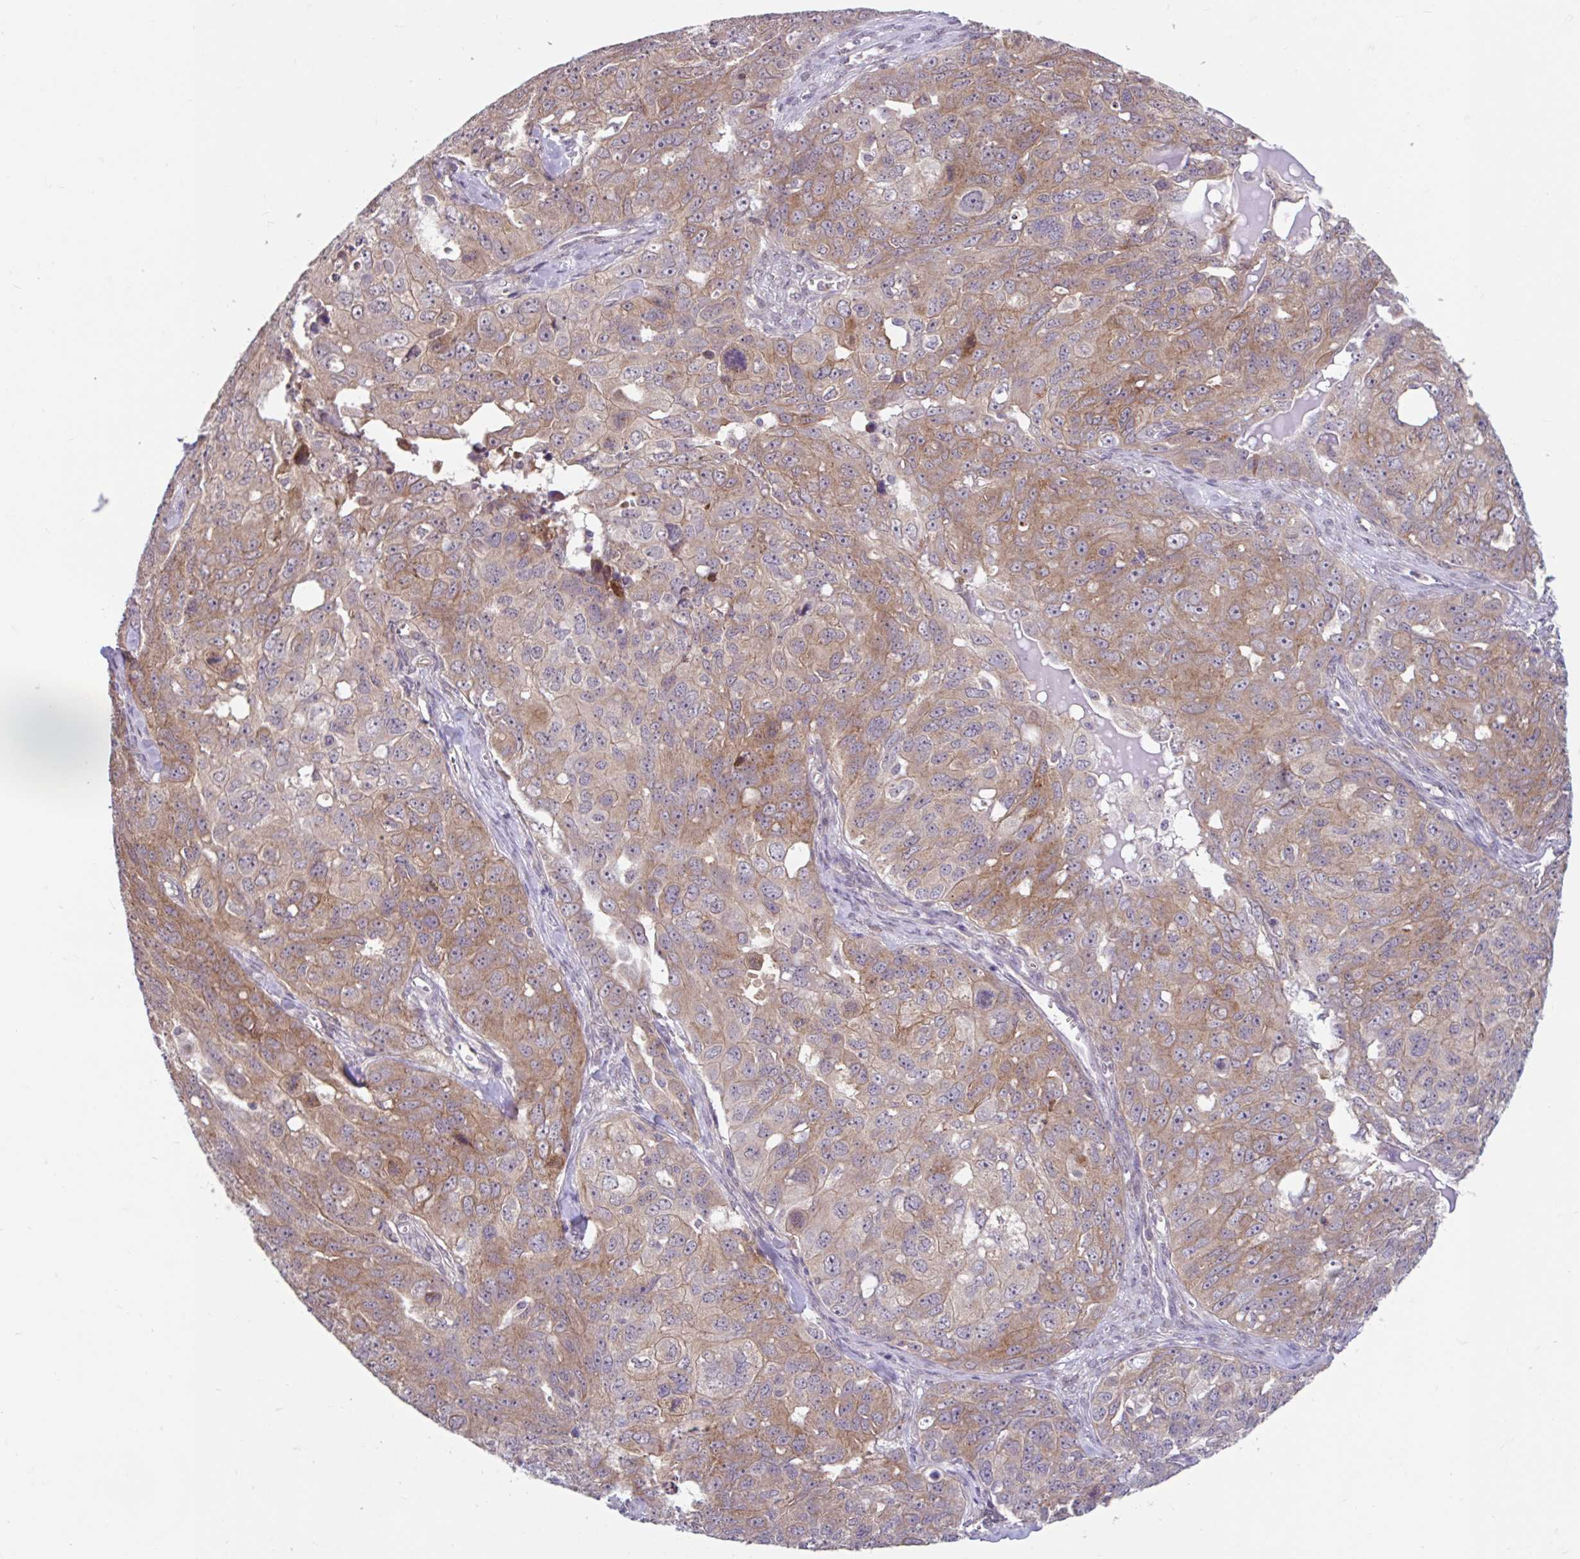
{"staining": {"intensity": "moderate", "quantity": "25%-75%", "location": "cytoplasmic/membranous"}, "tissue": "ovarian cancer", "cell_type": "Tumor cells", "image_type": "cancer", "snomed": [{"axis": "morphology", "description": "Carcinoma, endometroid"}, {"axis": "topography", "description": "Ovary"}], "caption": "Immunohistochemistry (DAB (3,3'-diaminobenzidine)) staining of human ovarian cancer (endometroid carcinoma) reveals moderate cytoplasmic/membranous protein expression in approximately 25%-75% of tumor cells.", "gene": "RALBP1", "patient": {"sex": "female", "age": 70}}